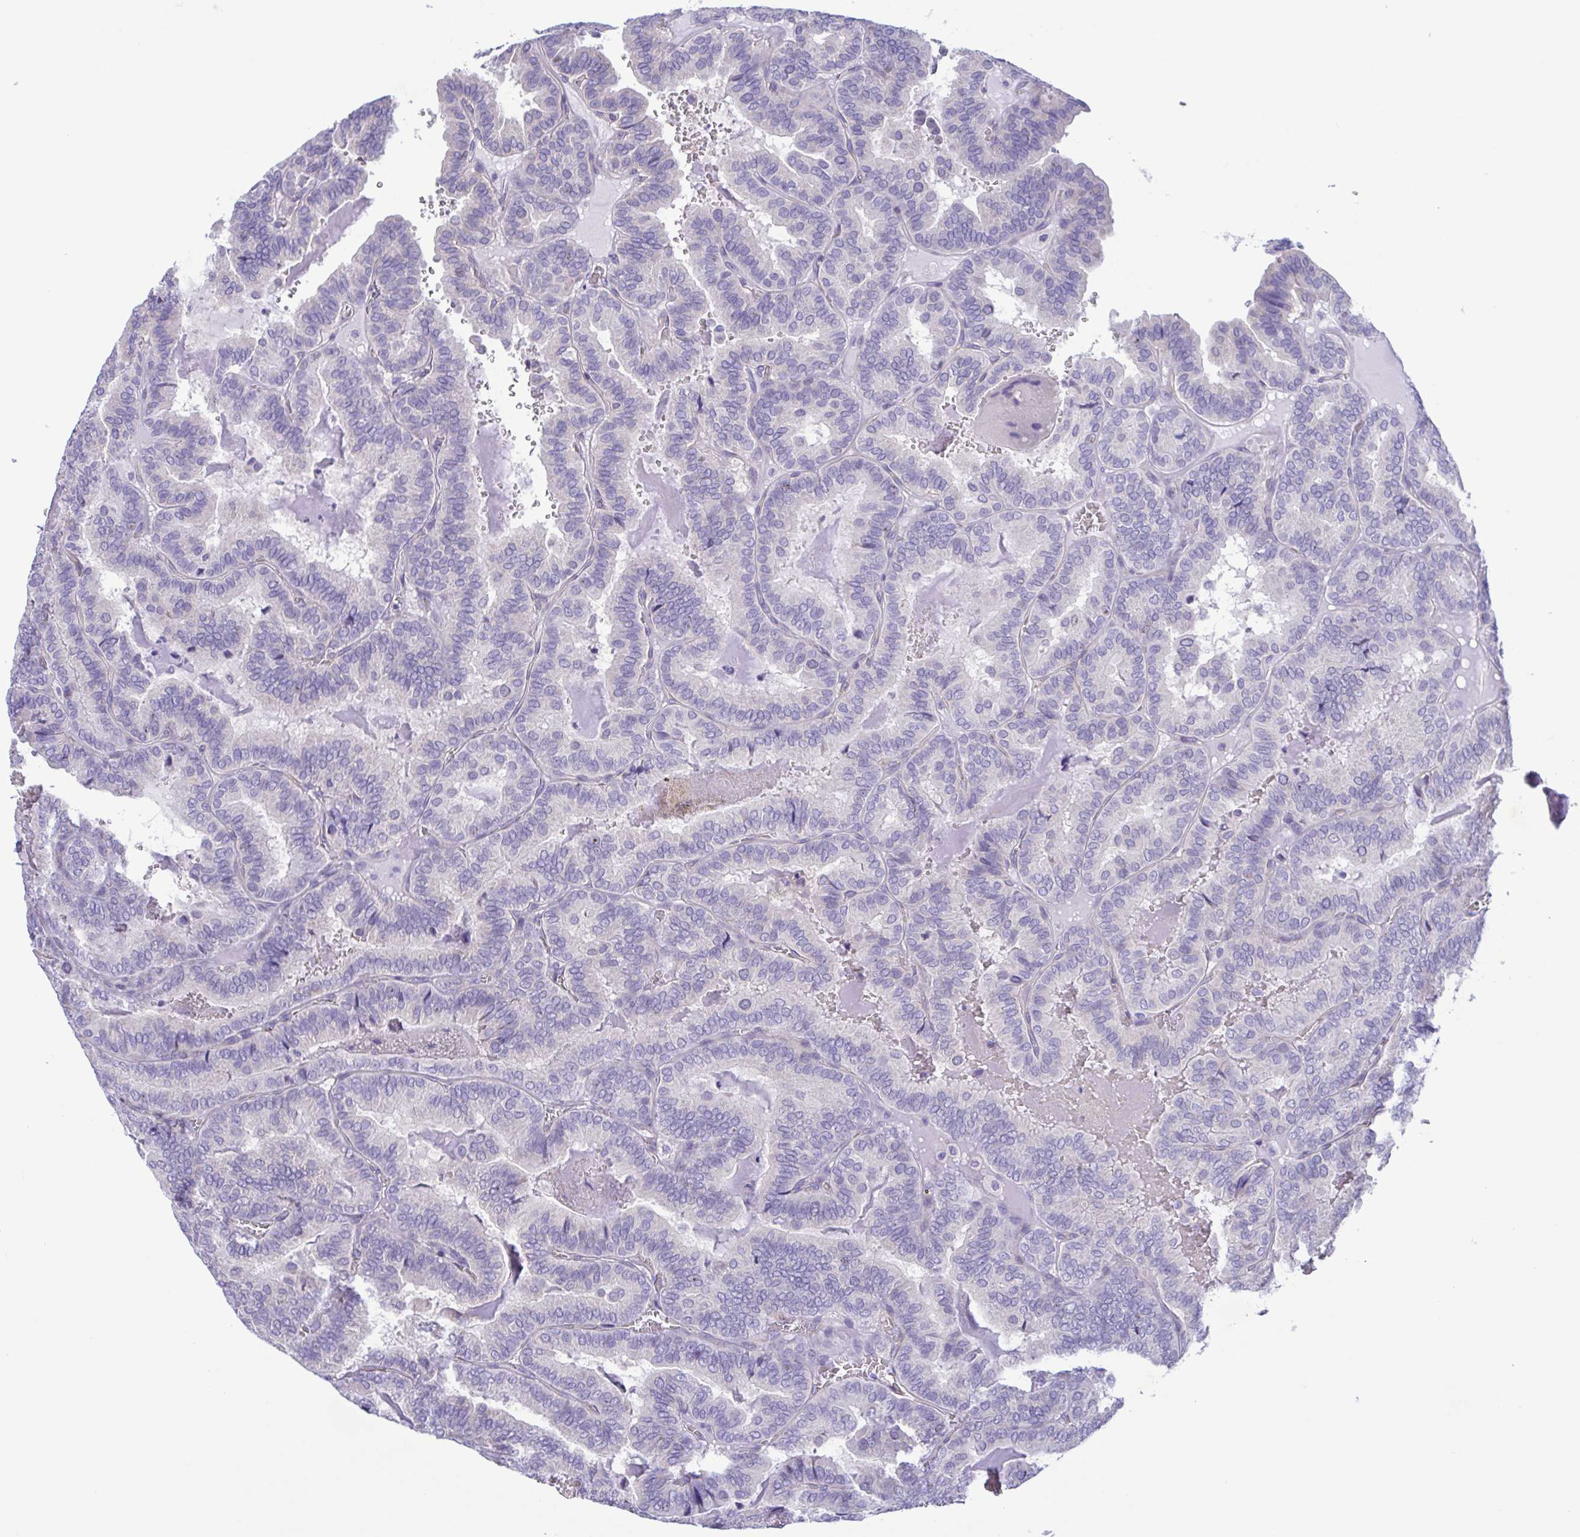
{"staining": {"intensity": "negative", "quantity": "none", "location": "none"}, "tissue": "thyroid cancer", "cell_type": "Tumor cells", "image_type": "cancer", "snomed": [{"axis": "morphology", "description": "Papillary adenocarcinoma, NOS"}, {"axis": "topography", "description": "Thyroid gland"}], "caption": "Immunohistochemistry histopathology image of neoplastic tissue: human thyroid cancer (papillary adenocarcinoma) stained with DAB demonstrates no significant protein positivity in tumor cells. (DAB IHC with hematoxylin counter stain).", "gene": "TNNI3", "patient": {"sex": "female", "age": 75}}